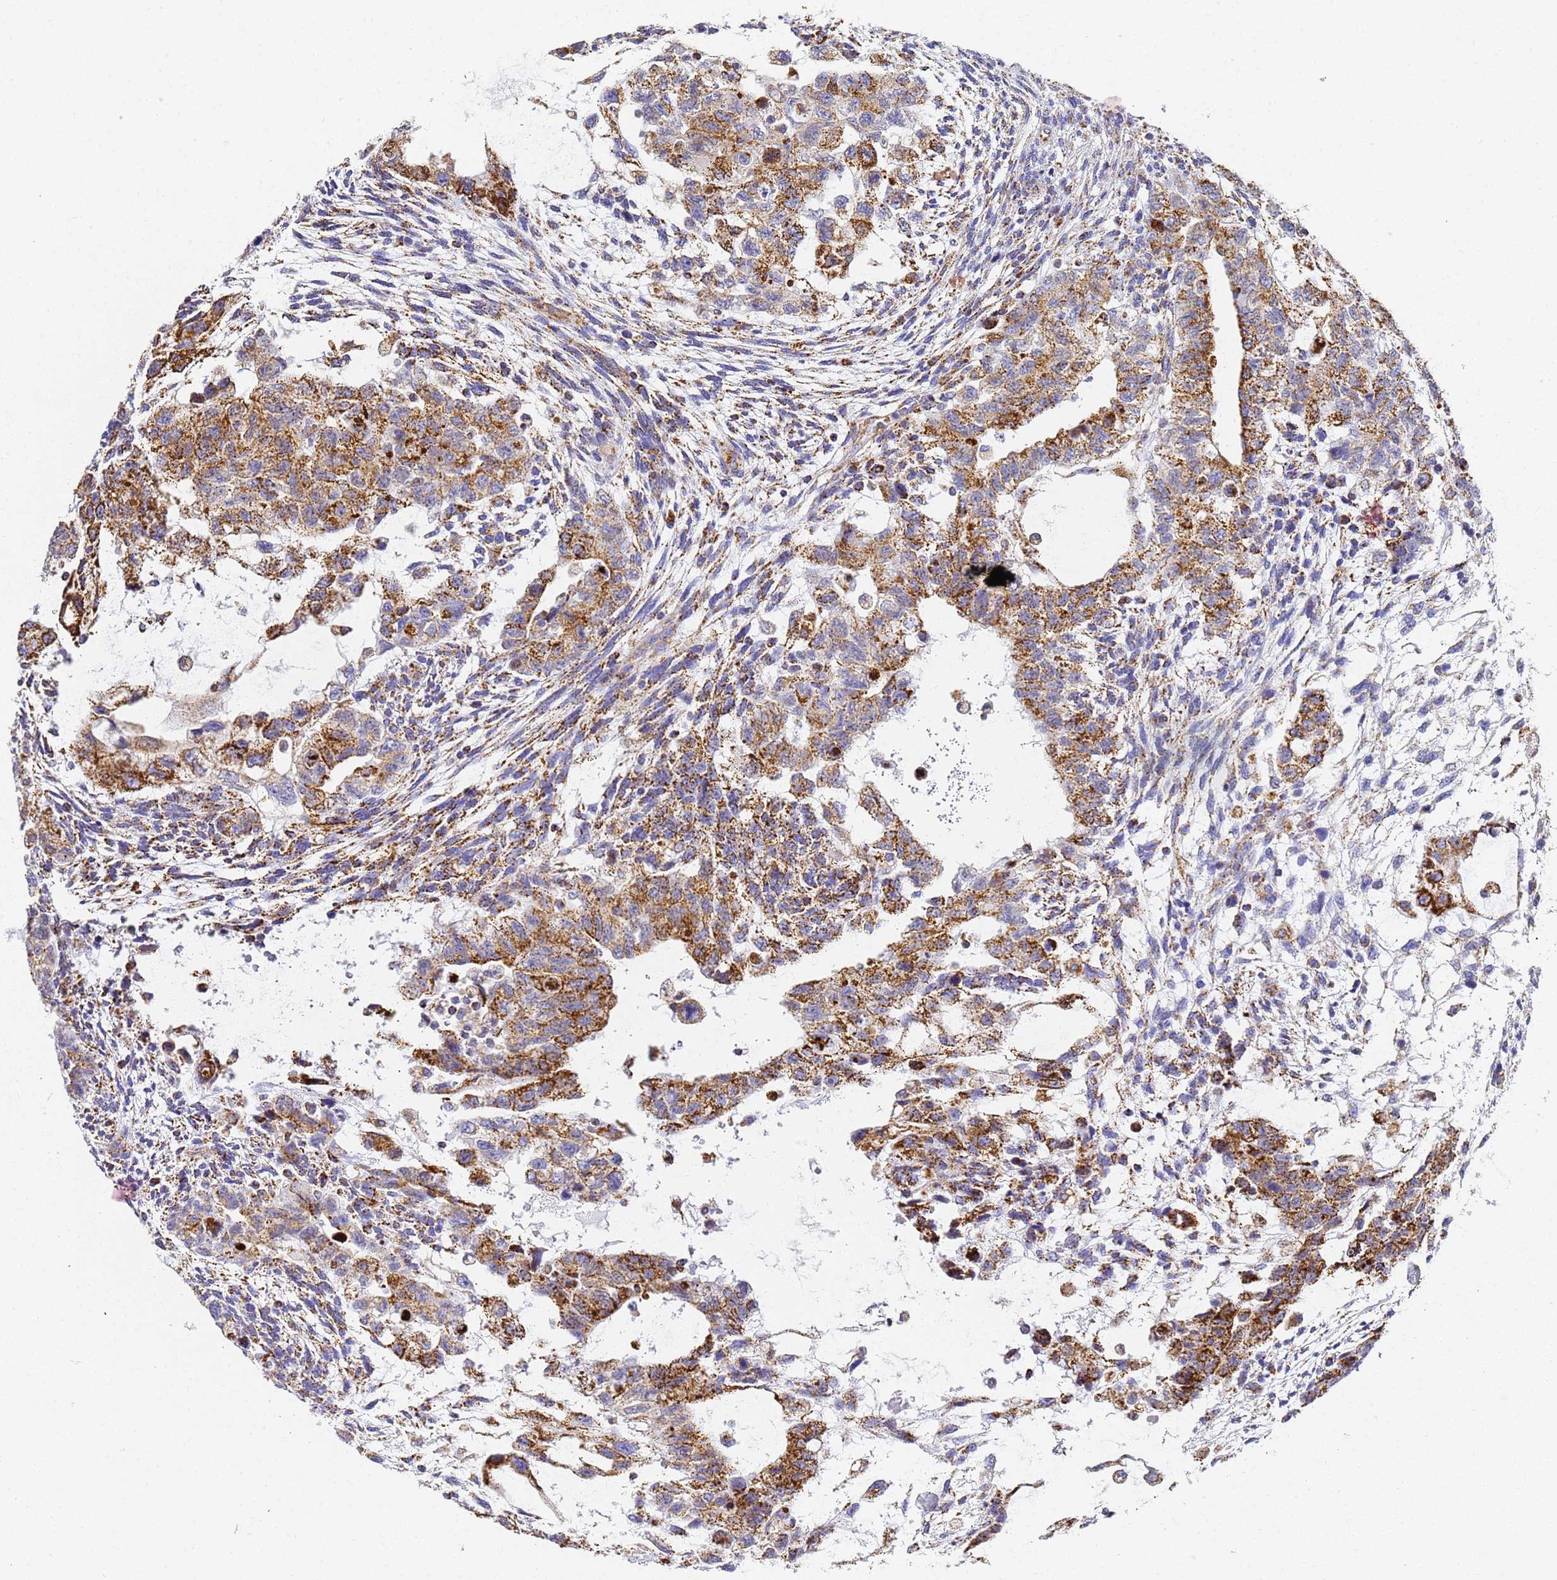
{"staining": {"intensity": "moderate", "quantity": ">75%", "location": "cytoplasmic/membranous"}, "tissue": "testis cancer", "cell_type": "Tumor cells", "image_type": "cancer", "snomed": [{"axis": "morphology", "description": "Carcinoma, Embryonal, NOS"}, {"axis": "topography", "description": "Testis"}], "caption": "This photomicrograph reveals immunohistochemistry (IHC) staining of human testis cancer (embryonal carcinoma), with medium moderate cytoplasmic/membranous staining in approximately >75% of tumor cells.", "gene": "CNIH4", "patient": {"sex": "male", "age": 36}}